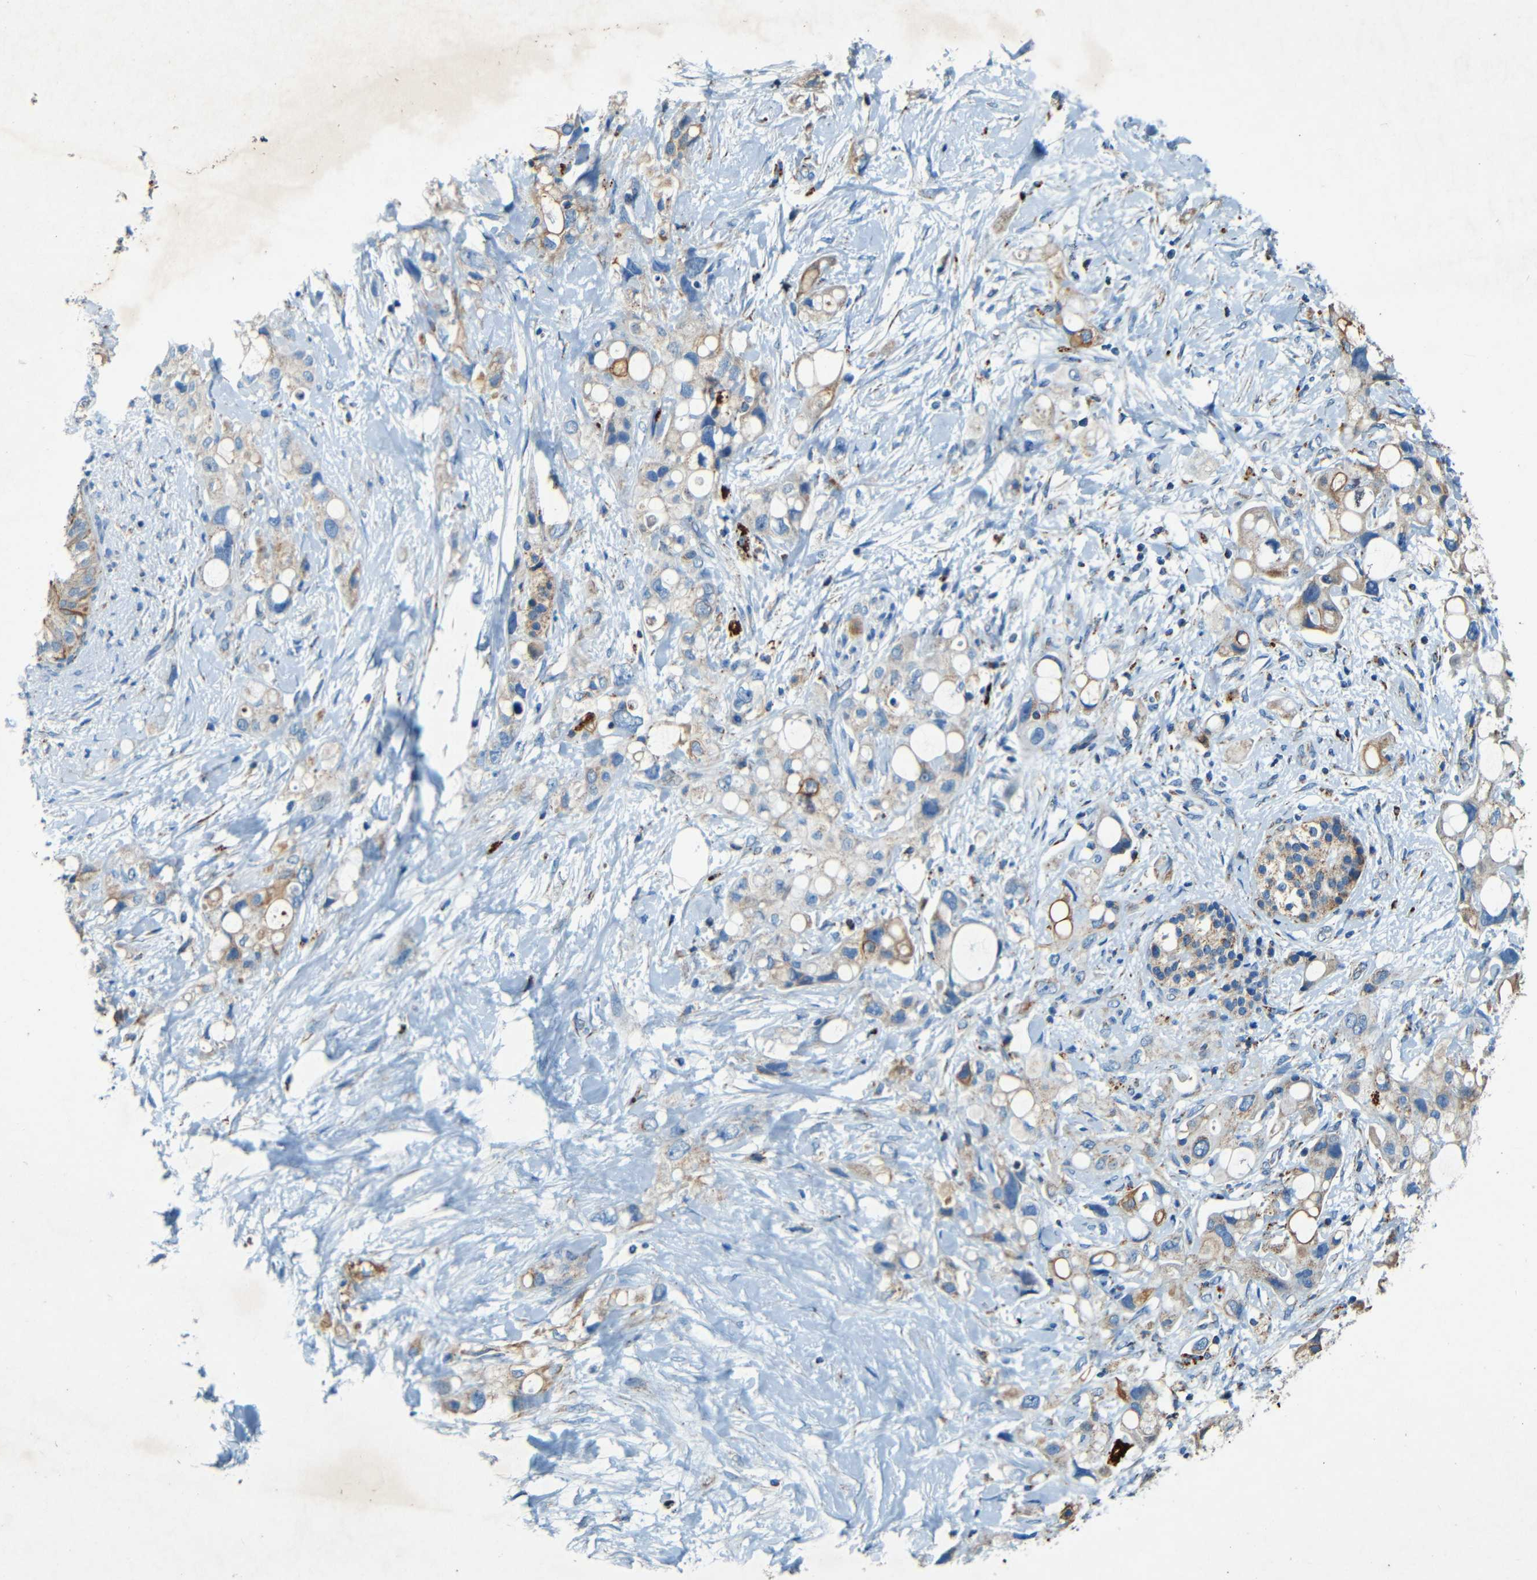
{"staining": {"intensity": "weak", "quantity": ">75%", "location": "cytoplasmic/membranous"}, "tissue": "pancreatic cancer", "cell_type": "Tumor cells", "image_type": "cancer", "snomed": [{"axis": "morphology", "description": "Adenocarcinoma, NOS"}, {"axis": "topography", "description": "Pancreas"}], "caption": "A high-resolution micrograph shows immunohistochemistry staining of pancreatic adenocarcinoma, which reveals weak cytoplasmic/membranous expression in approximately >75% of tumor cells.", "gene": "WSCD2", "patient": {"sex": "female", "age": 56}}